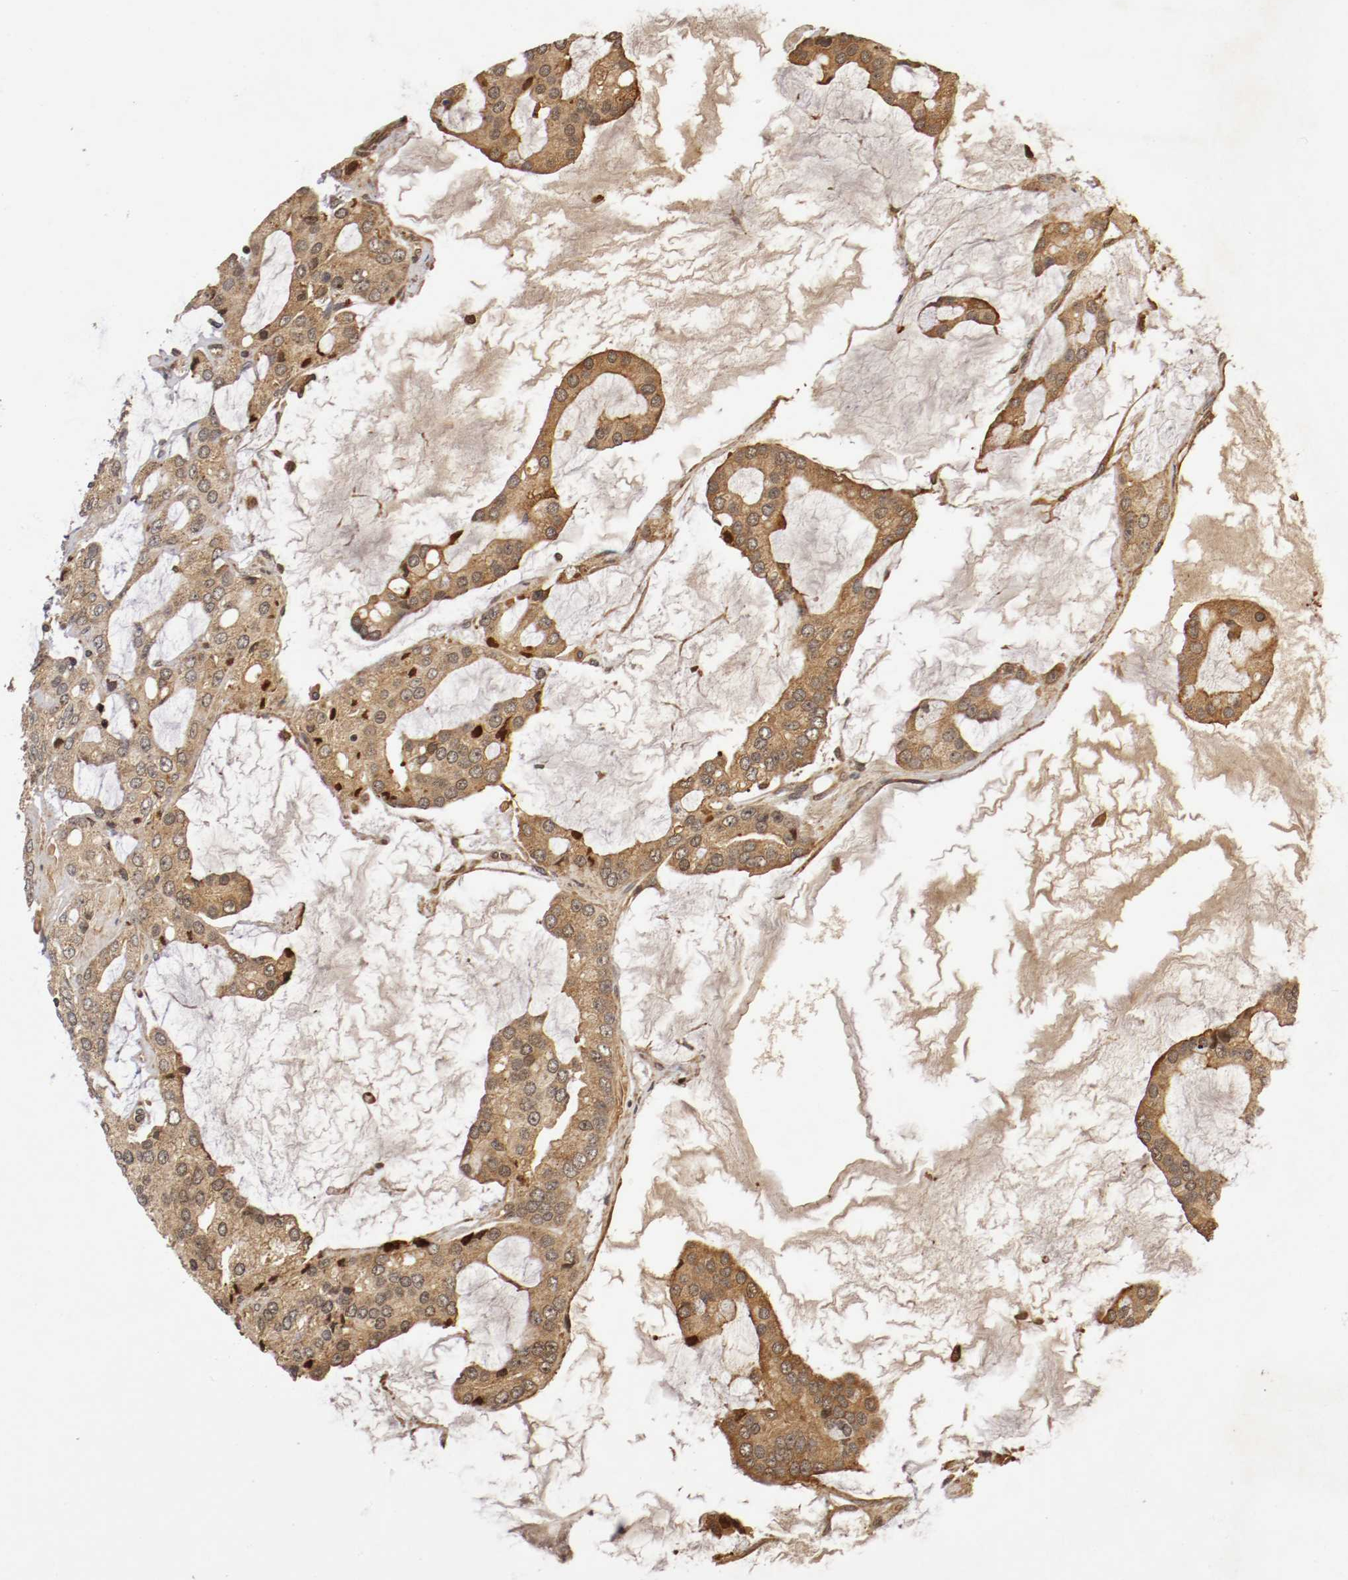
{"staining": {"intensity": "moderate", "quantity": ">75%", "location": "cytoplasmic/membranous,nuclear"}, "tissue": "prostate cancer", "cell_type": "Tumor cells", "image_type": "cancer", "snomed": [{"axis": "morphology", "description": "Adenocarcinoma, High grade"}, {"axis": "topography", "description": "Prostate"}], "caption": "This is a micrograph of IHC staining of prostate cancer (adenocarcinoma (high-grade)), which shows moderate staining in the cytoplasmic/membranous and nuclear of tumor cells.", "gene": "TNFRSF1B", "patient": {"sex": "male", "age": 67}}